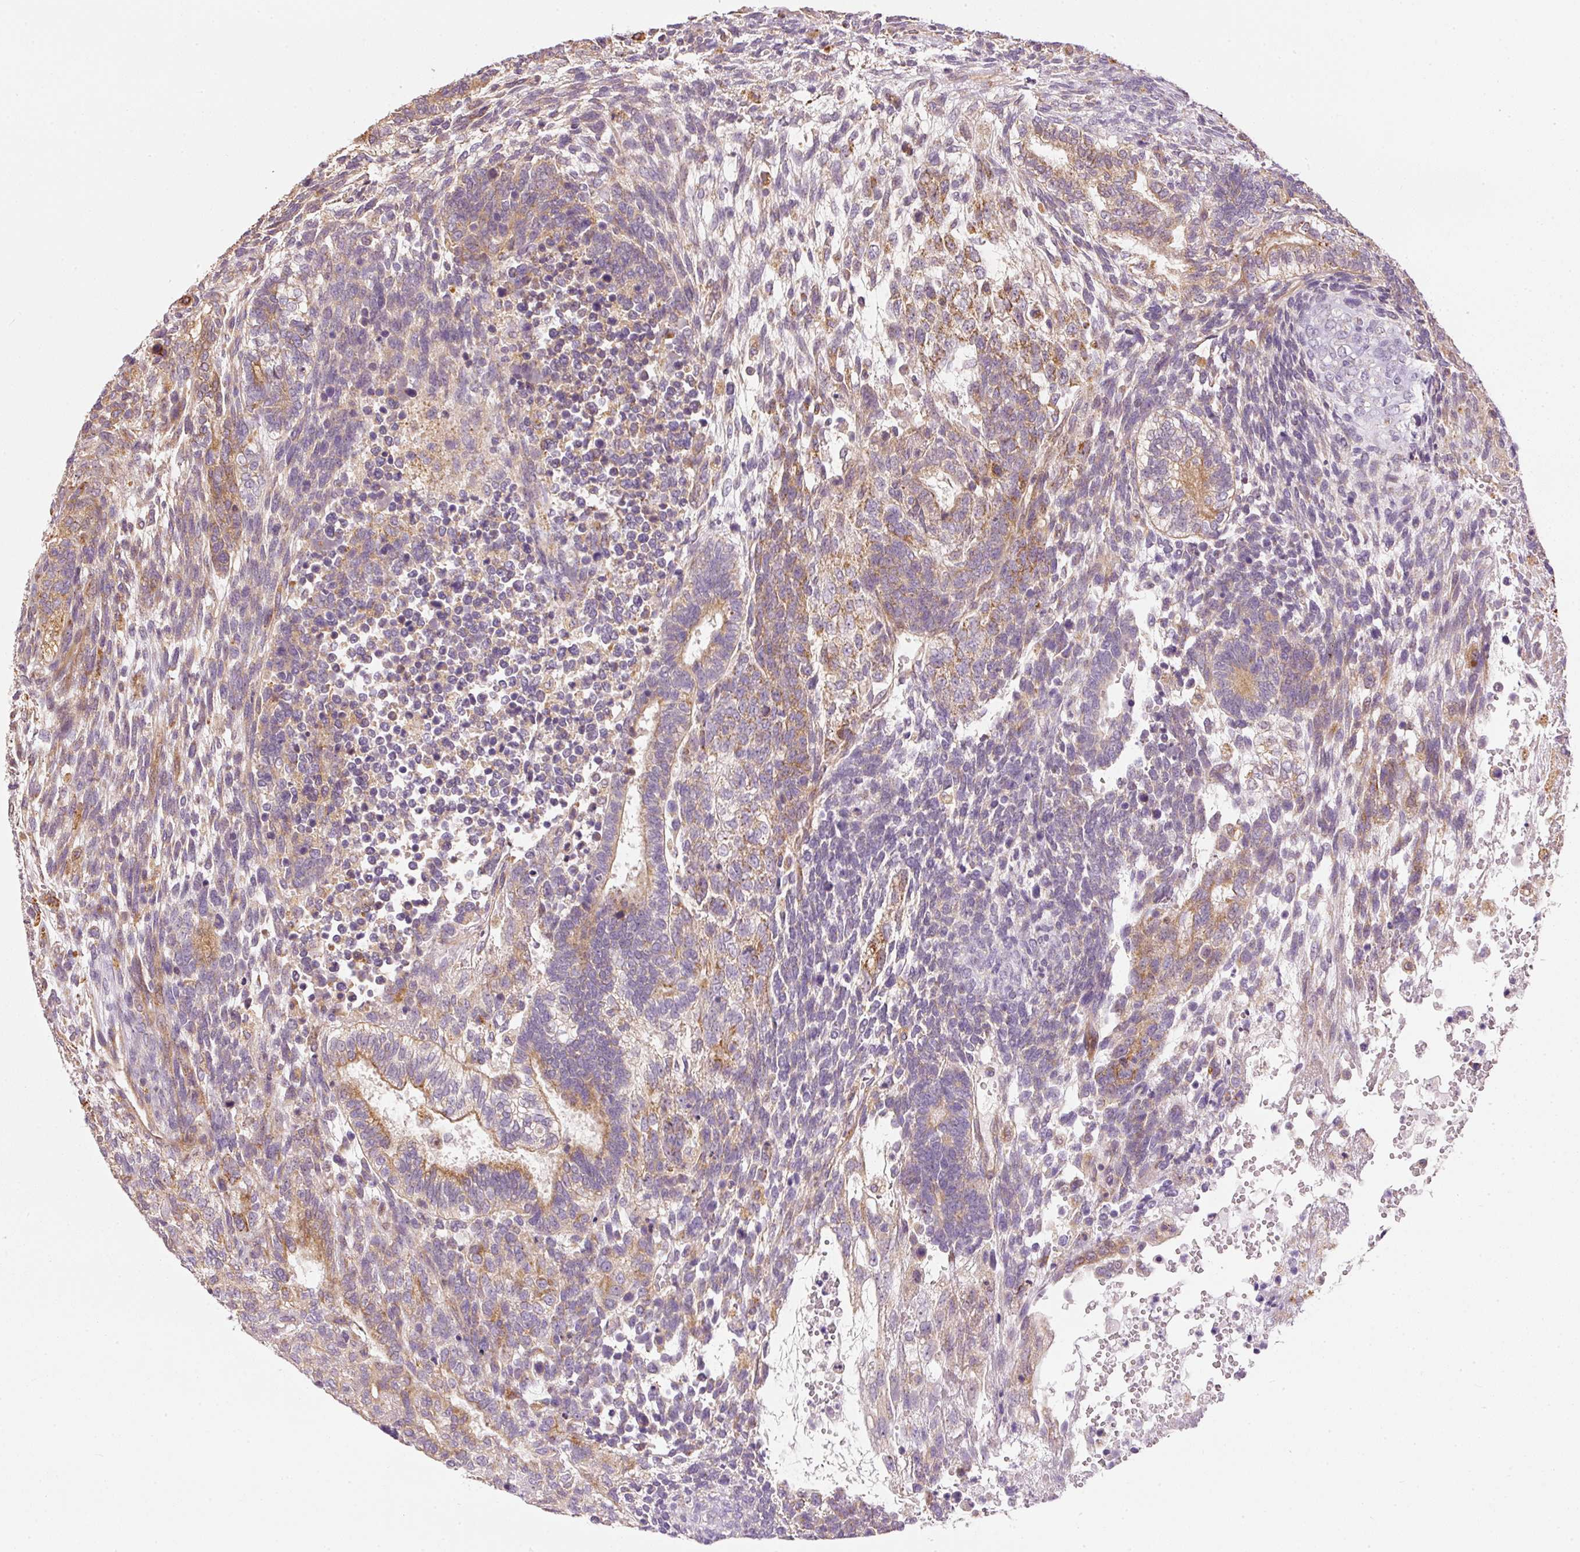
{"staining": {"intensity": "moderate", "quantity": "25%-75%", "location": "cytoplasmic/membranous"}, "tissue": "testis cancer", "cell_type": "Tumor cells", "image_type": "cancer", "snomed": [{"axis": "morphology", "description": "Carcinoma, Embryonal, NOS"}, {"axis": "topography", "description": "Testis"}], "caption": "Immunohistochemical staining of human testis cancer (embryonal carcinoma) reveals moderate cytoplasmic/membranous protein staining in approximately 25%-75% of tumor cells.", "gene": "MTHFD1L", "patient": {"sex": "male", "age": 23}}